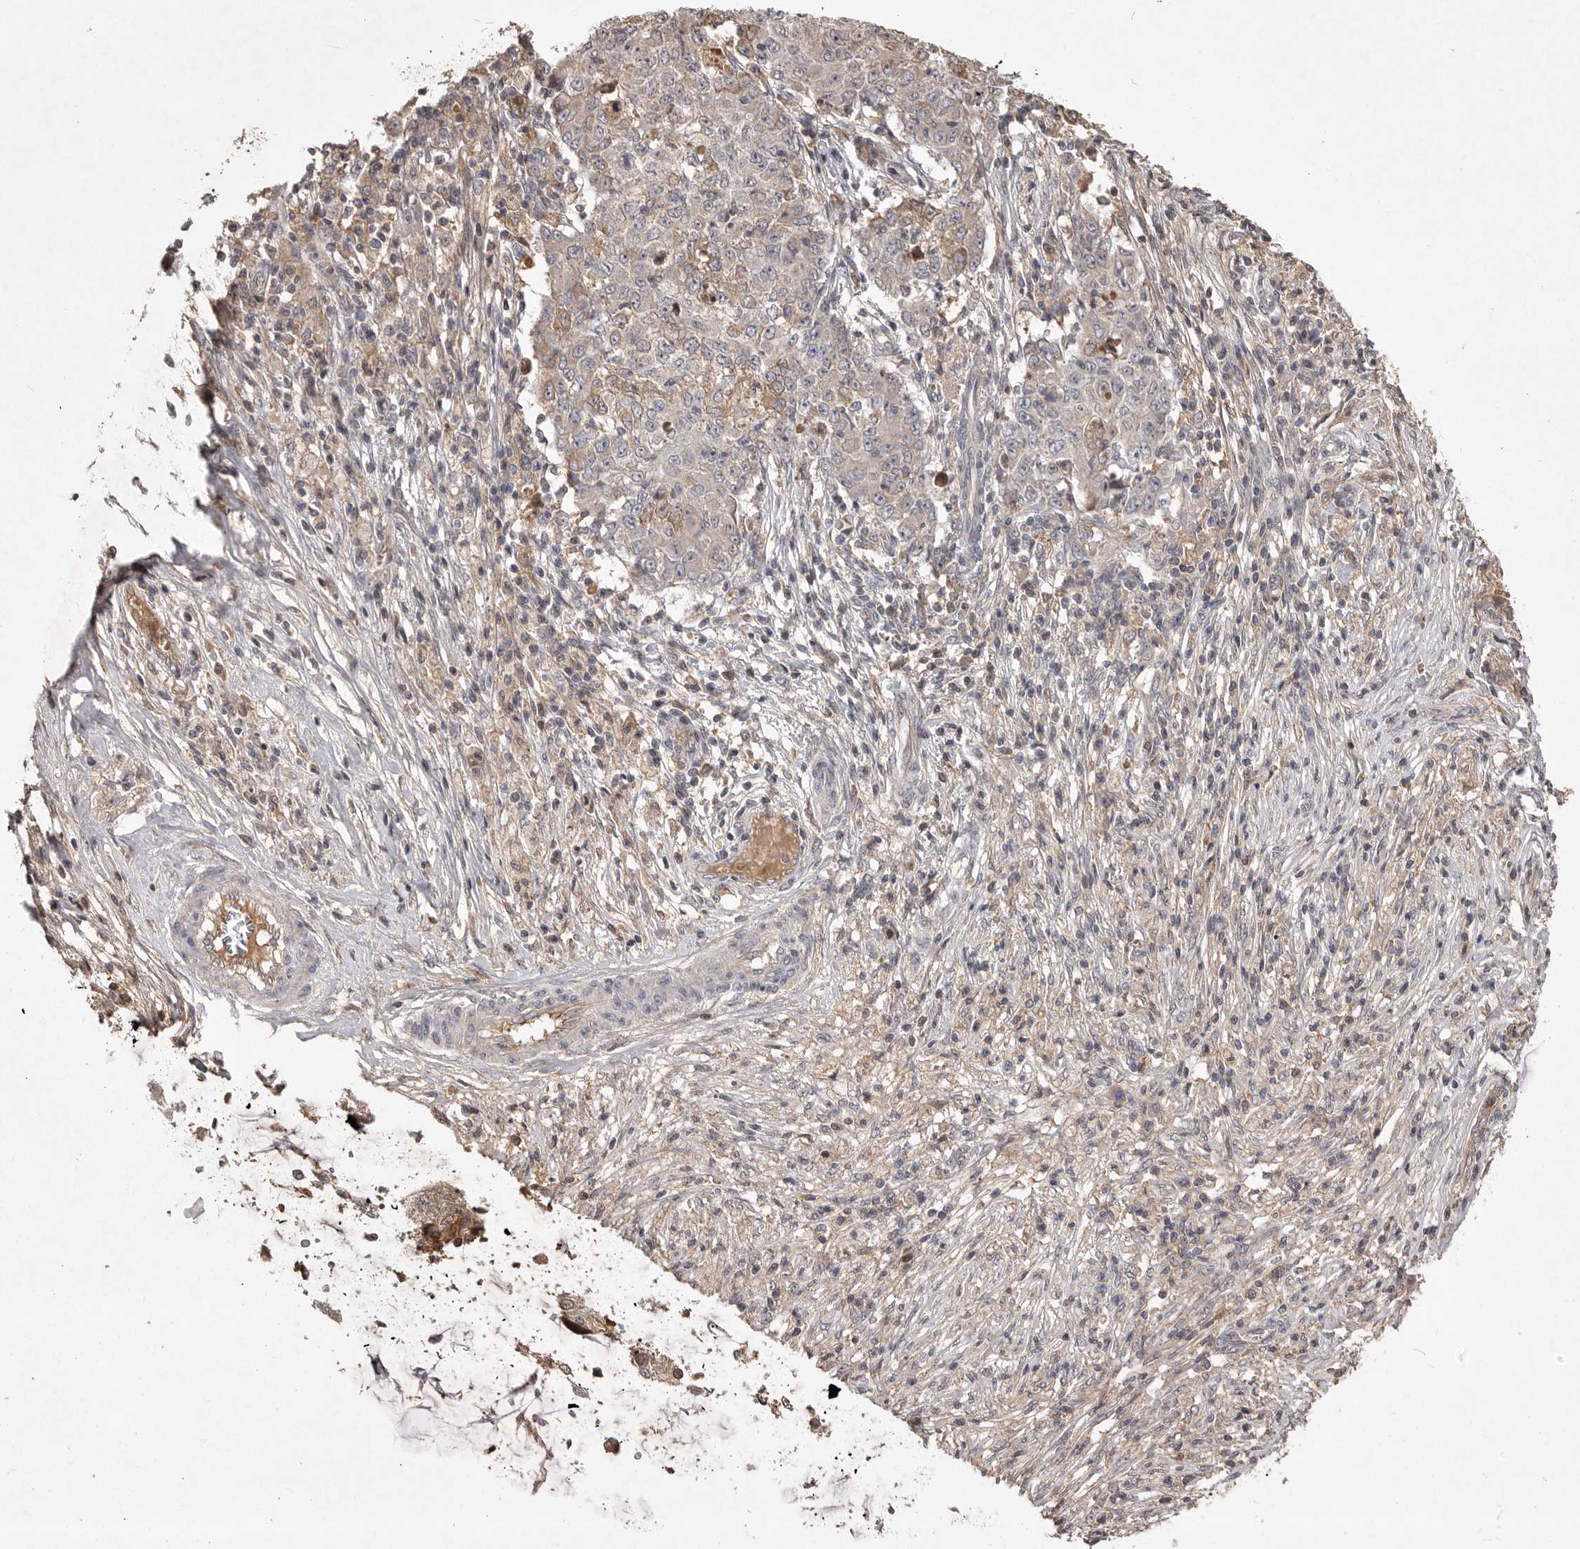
{"staining": {"intensity": "weak", "quantity": "25%-75%", "location": "cytoplasmic/membranous"}, "tissue": "ovarian cancer", "cell_type": "Tumor cells", "image_type": "cancer", "snomed": [{"axis": "morphology", "description": "Carcinoma, endometroid"}, {"axis": "topography", "description": "Ovary"}], "caption": "This is an image of IHC staining of ovarian cancer, which shows weak expression in the cytoplasmic/membranous of tumor cells.", "gene": "VN1R4", "patient": {"sex": "female", "age": 51}}